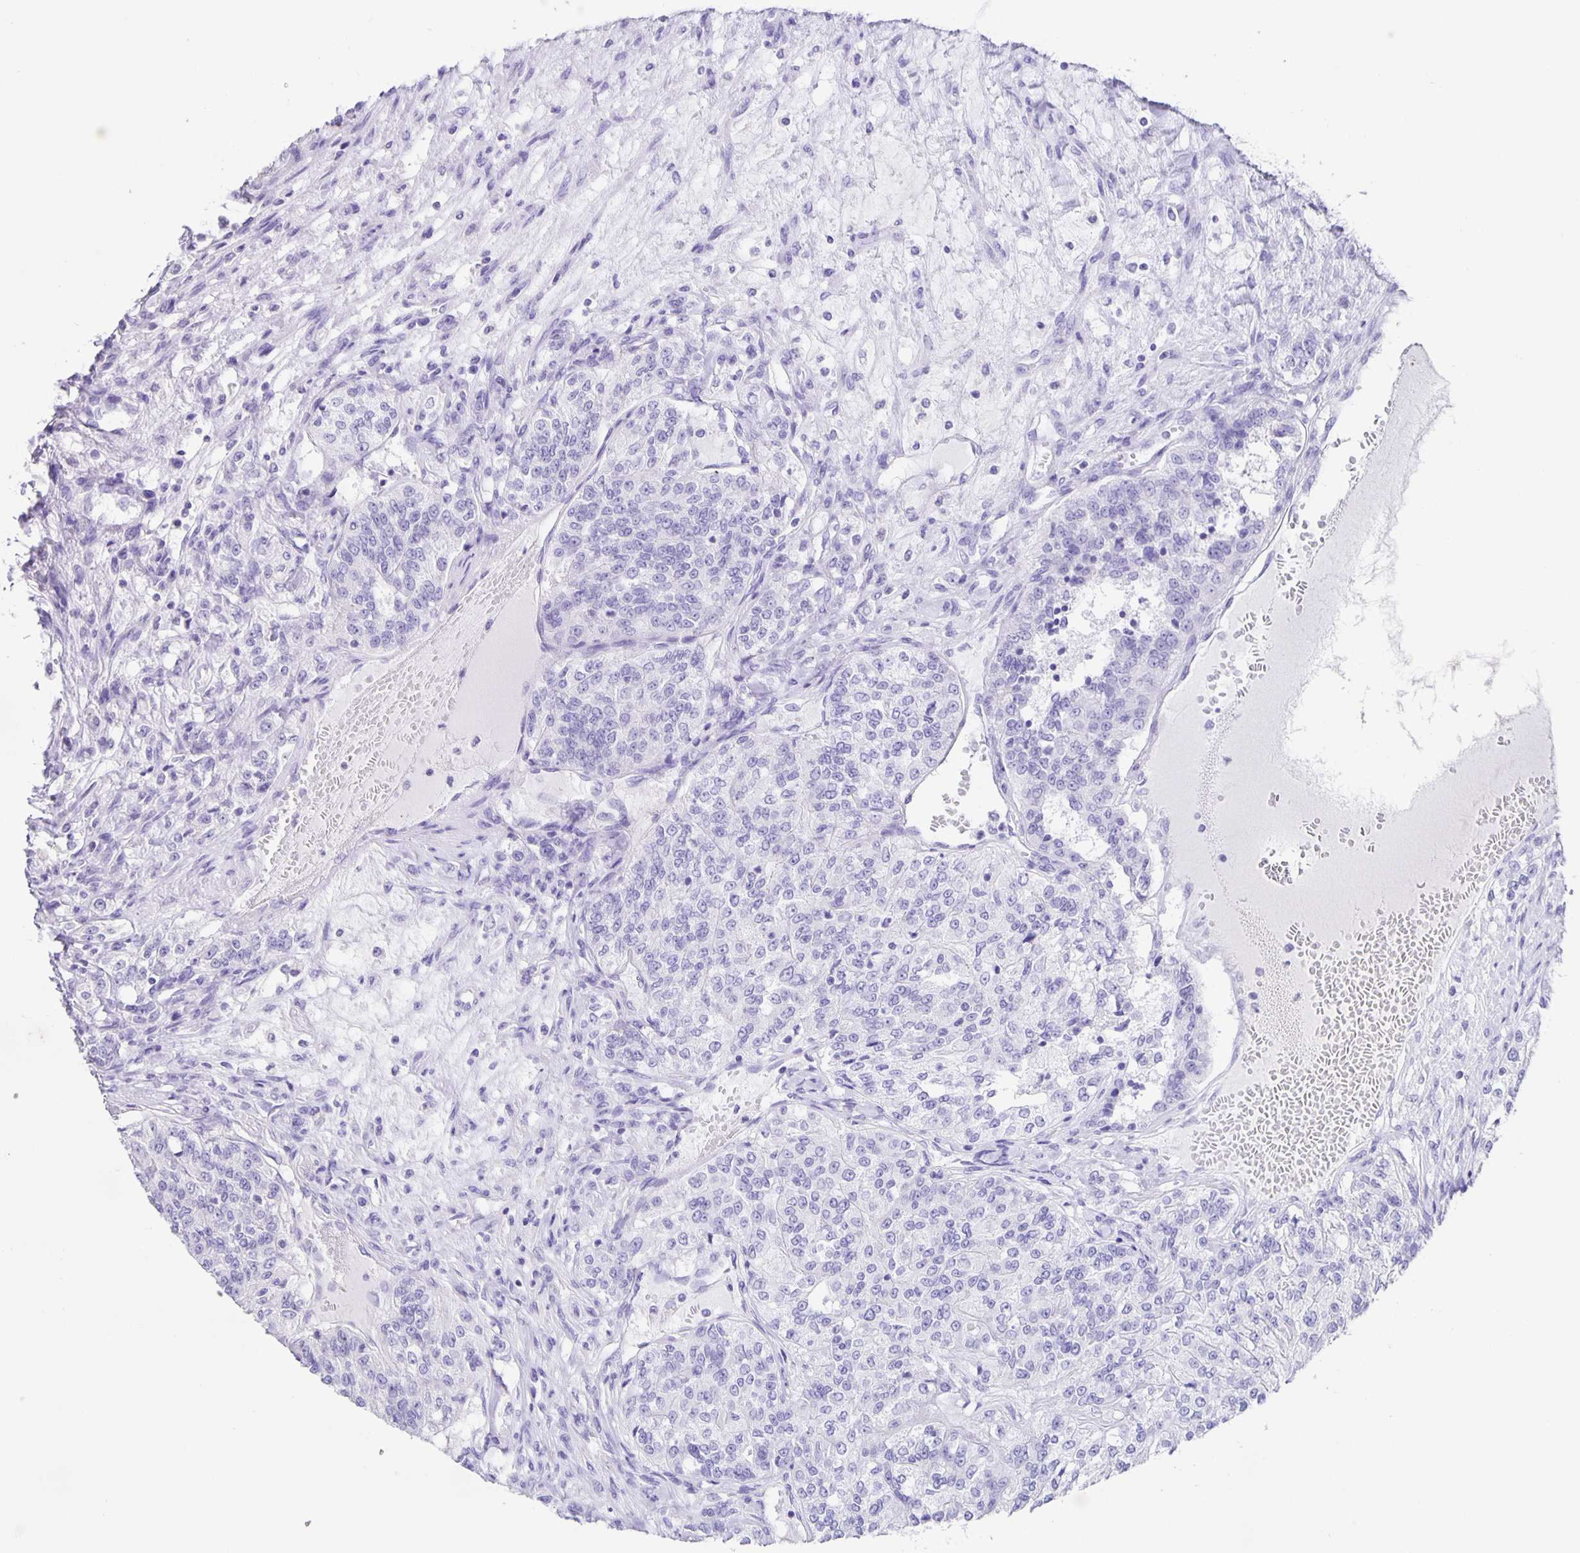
{"staining": {"intensity": "negative", "quantity": "none", "location": "none"}, "tissue": "renal cancer", "cell_type": "Tumor cells", "image_type": "cancer", "snomed": [{"axis": "morphology", "description": "Adenocarcinoma, NOS"}, {"axis": "topography", "description": "Kidney"}], "caption": "Tumor cells are negative for protein expression in human renal cancer (adenocarcinoma). Brightfield microscopy of immunohistochemistry stained with DAB (brown) and hematoxylin (blue), captured at high magnification.", "gene": "GUCA2A", "patient": {"sex": "female", "age": 63}}